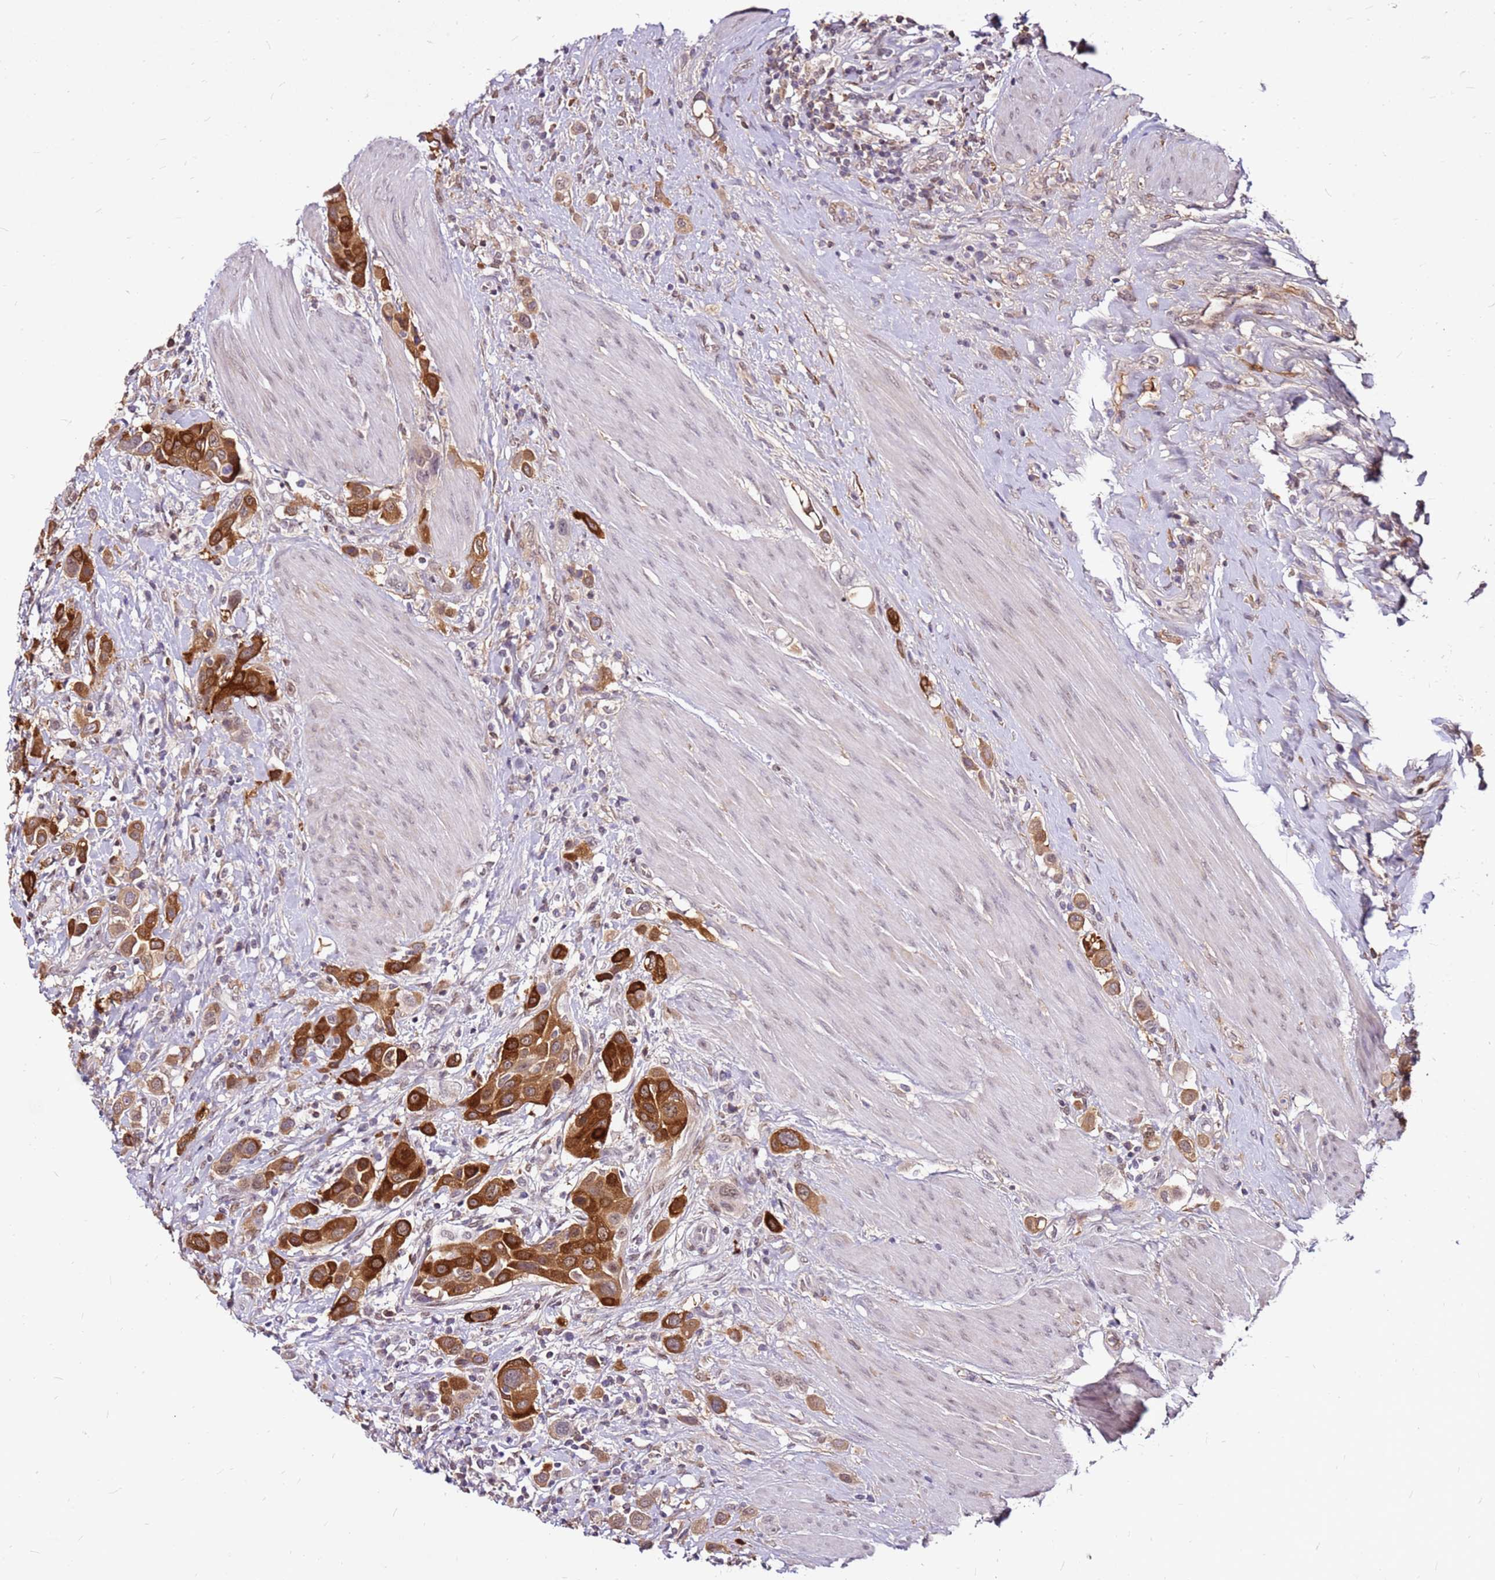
{"staining": {"intensity": "strong", "quantity": ">75%", "location": "cytoplasmic/membranous"}, "tissue": "urothelial cancer", "cell_type": "Tumor cells", "image_type": "cancer", "snomed": [{"axis": "morphology", "description": "Urothelial carcinoma, High grade"}, {"axis": "topography", "description": "Urinary bladder"}], "caption": "Protein analysis of urothelial cancer tissue reveals strong cytoplasmic/membranous positivity in approximately >75% of tumor cells.", "gene": "ALDH1A3", "patient": {"sex": "male", "age": 50}}